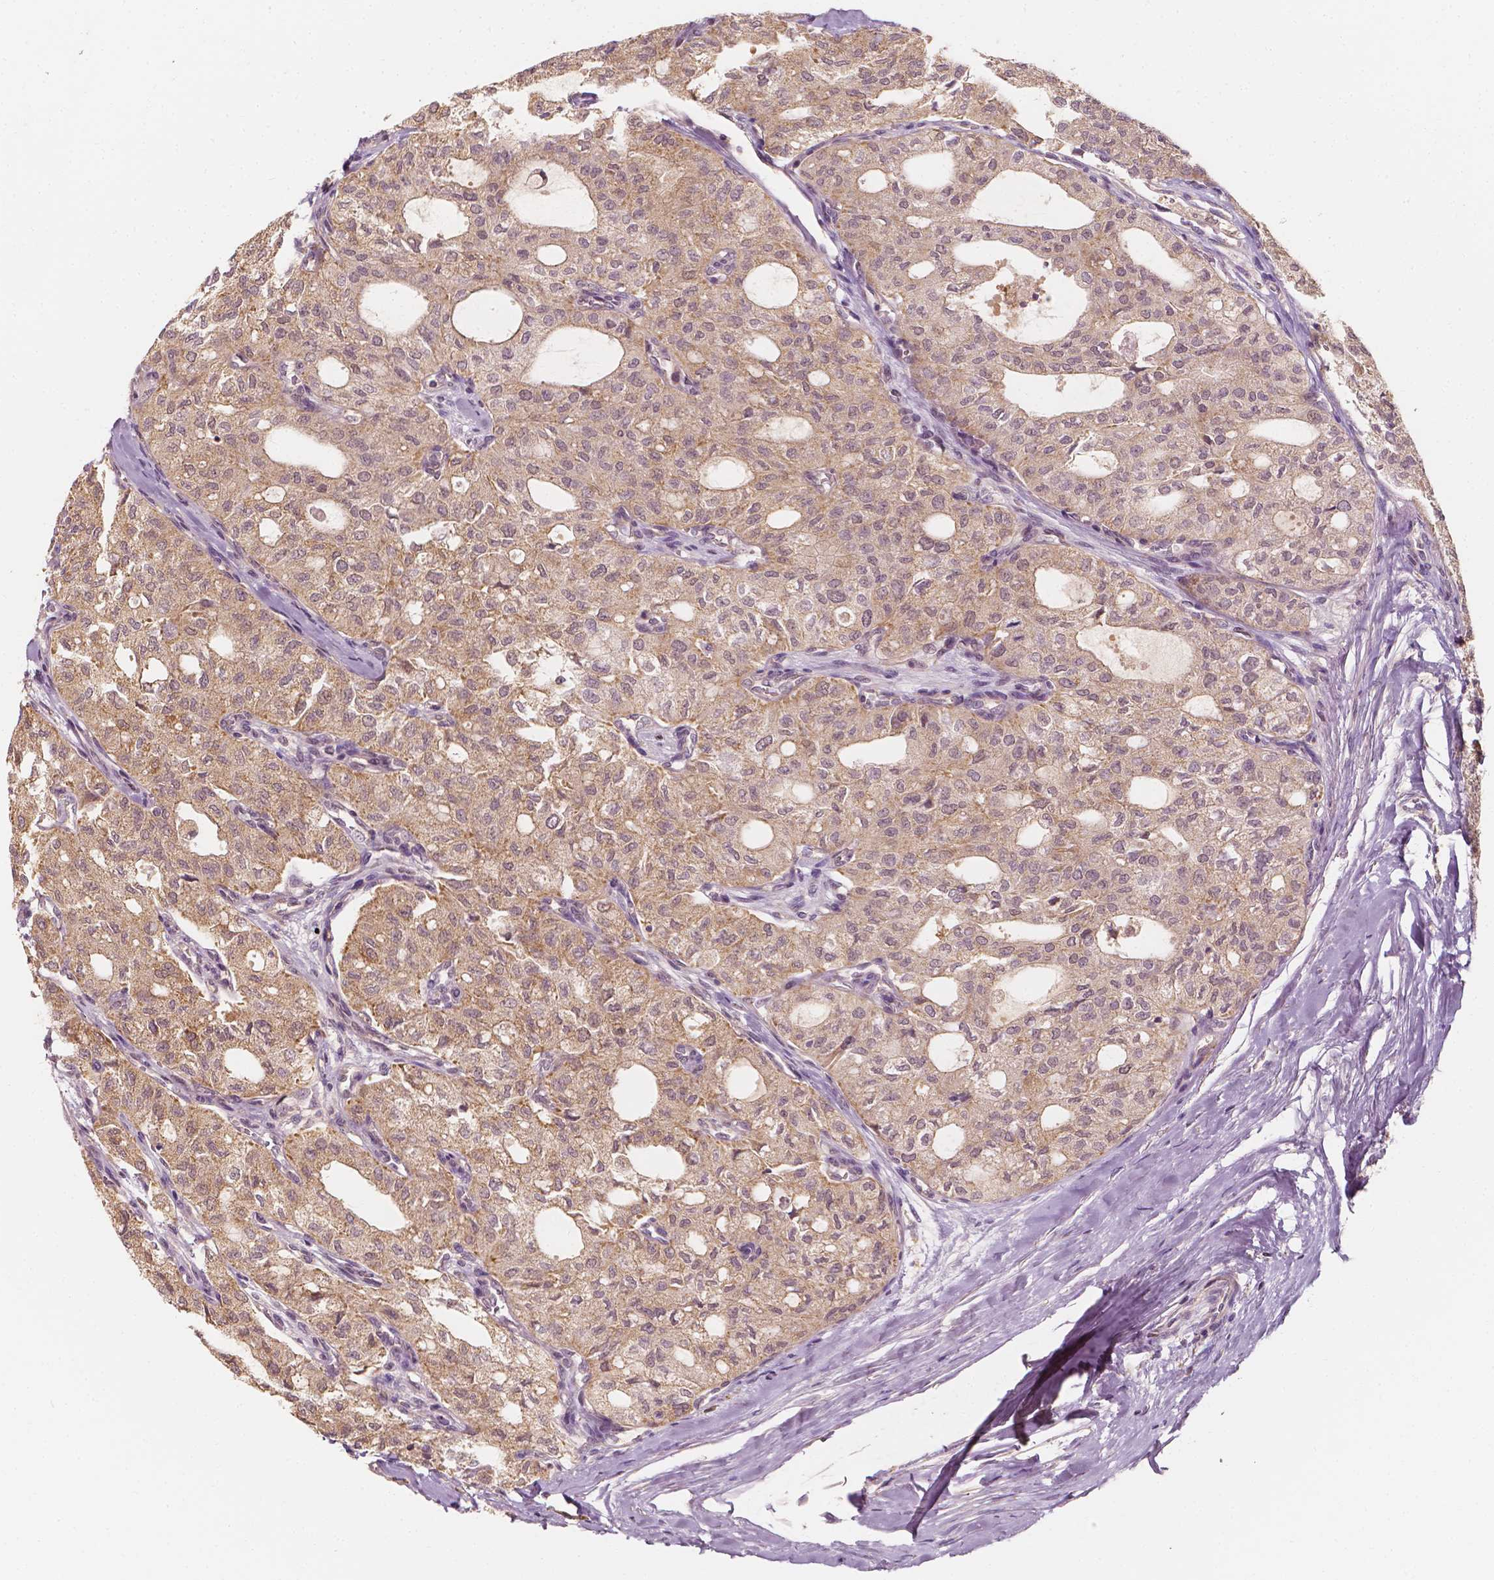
{"staining": {"intensity": "weak", "quantity": ">75%", "location": "cytoplasmic/membranous"}, "tissue": "thyroid cancer", "cell_type": "Tumor cells", "image_type": "cancer", "snomed": [{"axis": "morphology", "description": "Follicular adenoma carcinoma, NOS"}, {"axis": "topography", "description": "Thyroid gland"}], "caption": "Thyroid cancer stained with a brown dye exhibits weak cytoplasmic/membranous positive positivity in approximately >75% of tumor cells.", "gene": "SHPK", "patient": {"sex": "male", "age": 75}}